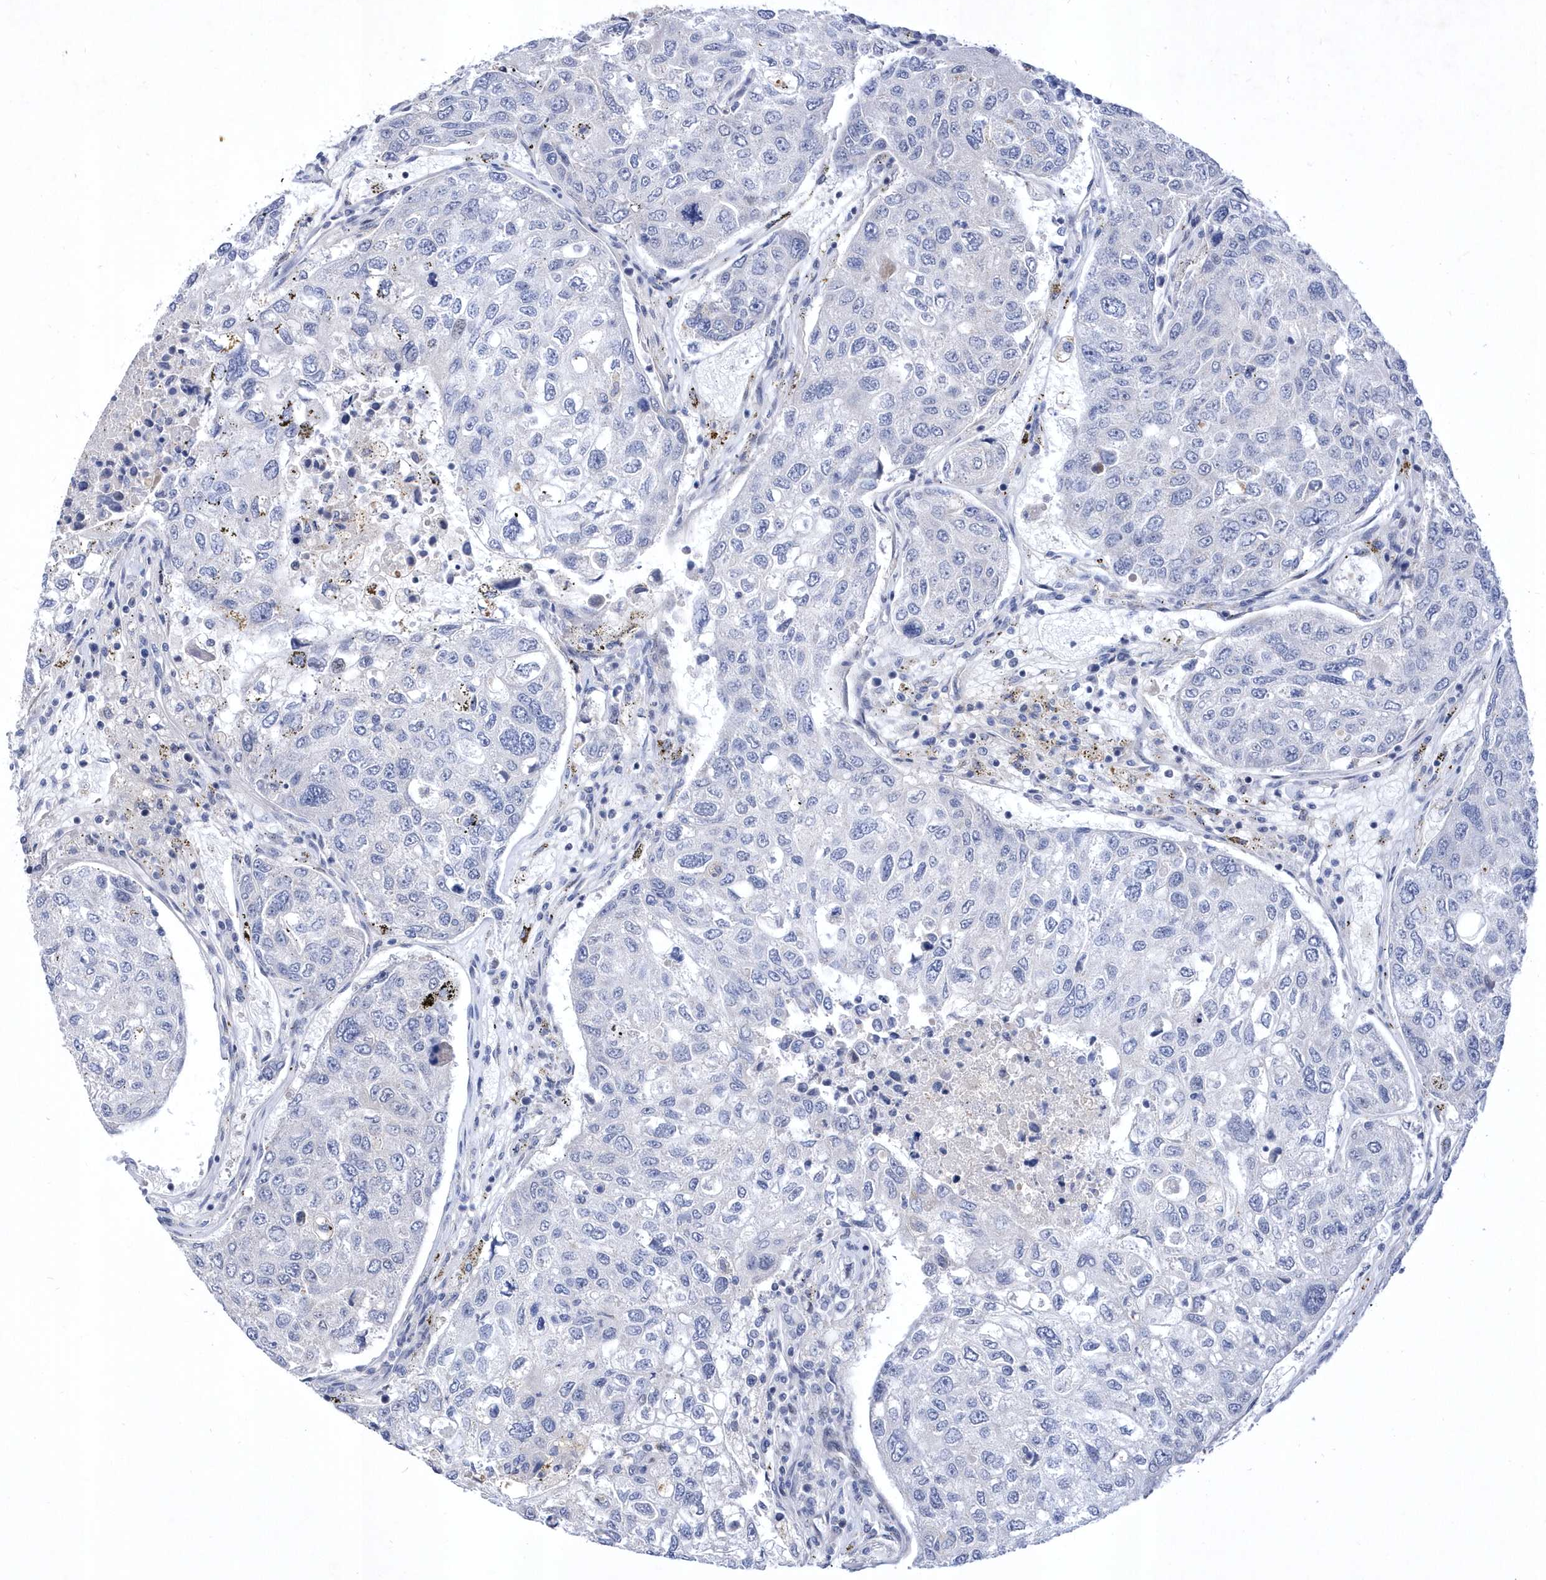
{"staining": {"intensity": "negative", "quantity": "none", "location": "none"}, "tissue": "urothelial cancer", "cell_type": "Tumor cells", "image_type": "cancer", "snomed": [{"axis": "morphology", "description": "Urothelial carcinoma, High grade"}, {"axis": "topography", "description": "Lymph node"}, {"axis": "topography", "description": "Urinary bladder"}], "caption": "High-grade urothelial carcinoma was stained to show a protein in brown. There is no significant expression in tumor cells.", "gene": "LONRF2", "patient": {"sex": "male", "age": 51}}